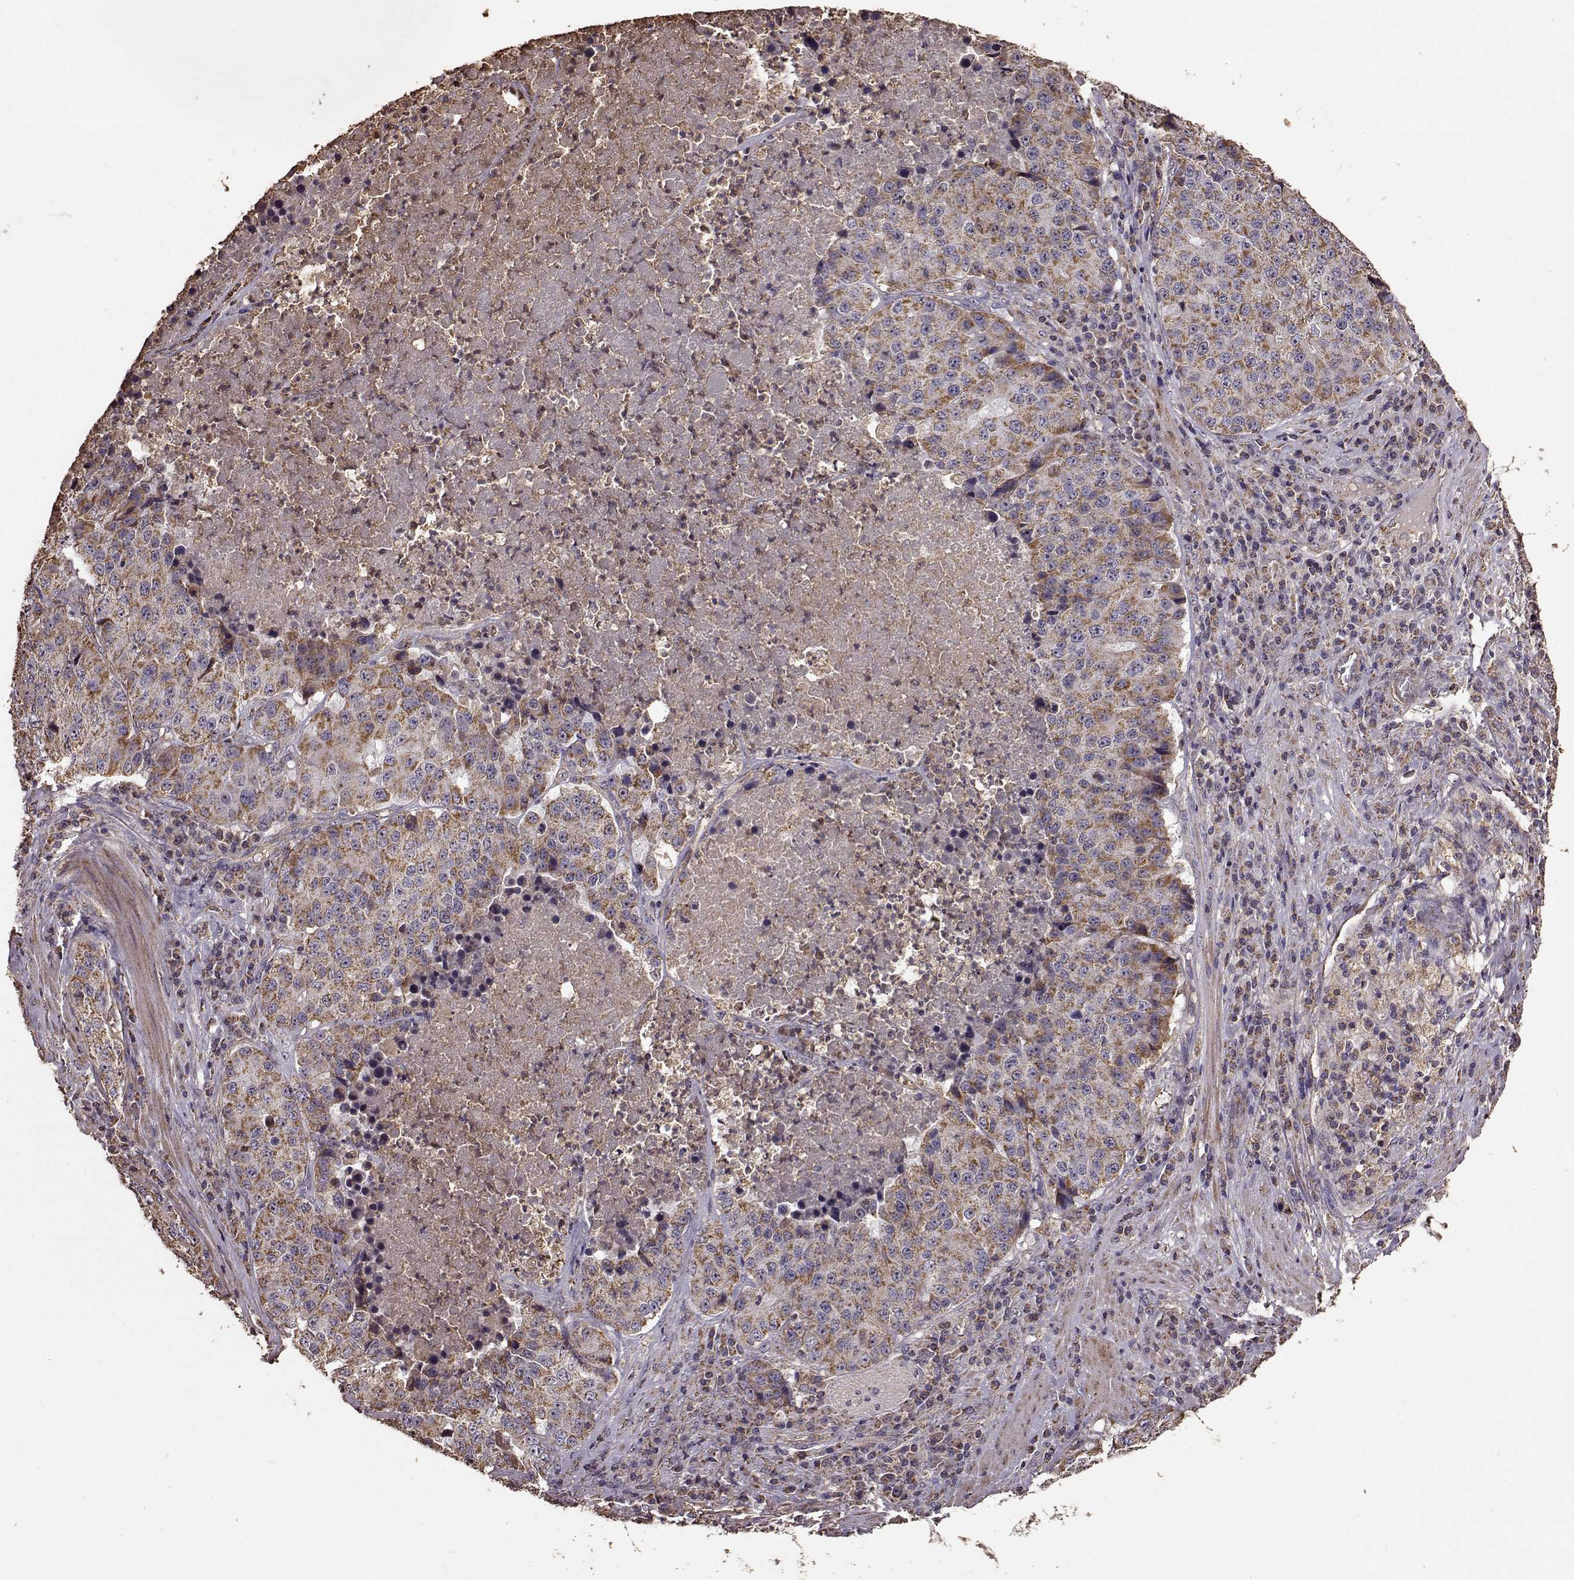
{"staining": {"intensity": "moderate", "quantity": ">75%", "location": "cytoplasmic/membranous"}, "tissue": "stomach cancer", "cell_type": "Tumor cells", "image_type": "cancer", "snomed": [{"axis": "morphology", "description": "Adenocarcinoma, NOS"}, {"axis": "topography", "description": "Stomach"}], "caption": "There is medium levels of moderate cytoplasmic/membranous staining in tumor cells of stomach adenocarcinoma, as demonstrated by immunohistochemical staining (brown color).", "gene": "PTGES2", "patient": {"sex": "male", "age": 71}}